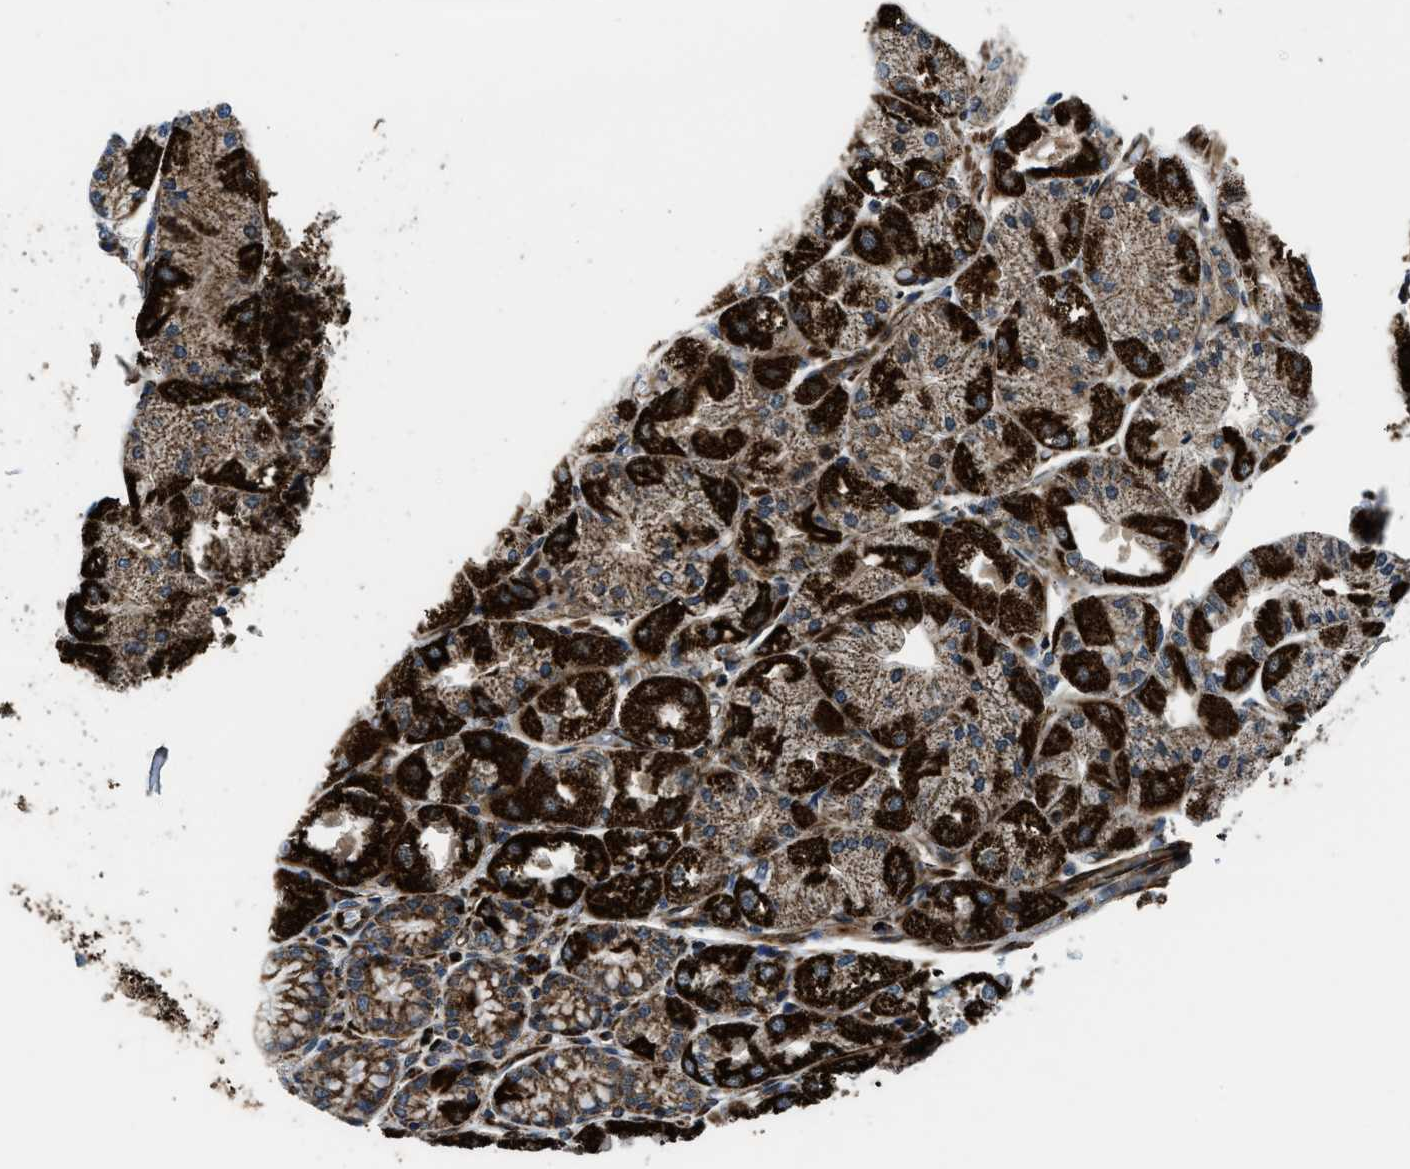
{"staining": {"intensity": "strong", "quantity": ">75%", "location": "cytoplasmic/membranous"}, "tissue": "stomach", "cell_type": "Glandular cells", "image_type": "normal", "snomed": [{"axis": "morphology", "description": "Normal tissue, NOS"}, {"axis": "topography", "description": "Stomach, upper"}], "caption": "Immunohistochemistry (IHC) of normal human stomach reveals high levels of strong cytoplasmic/membranous expression in about >75% of glandular cells. The staining was performed using DAB, with brown indicating positive protein expression. Nuclei are stained blue with hematoxylin.", "gene": "GSDME", "patient": {"sex": "male", "age": 72}}